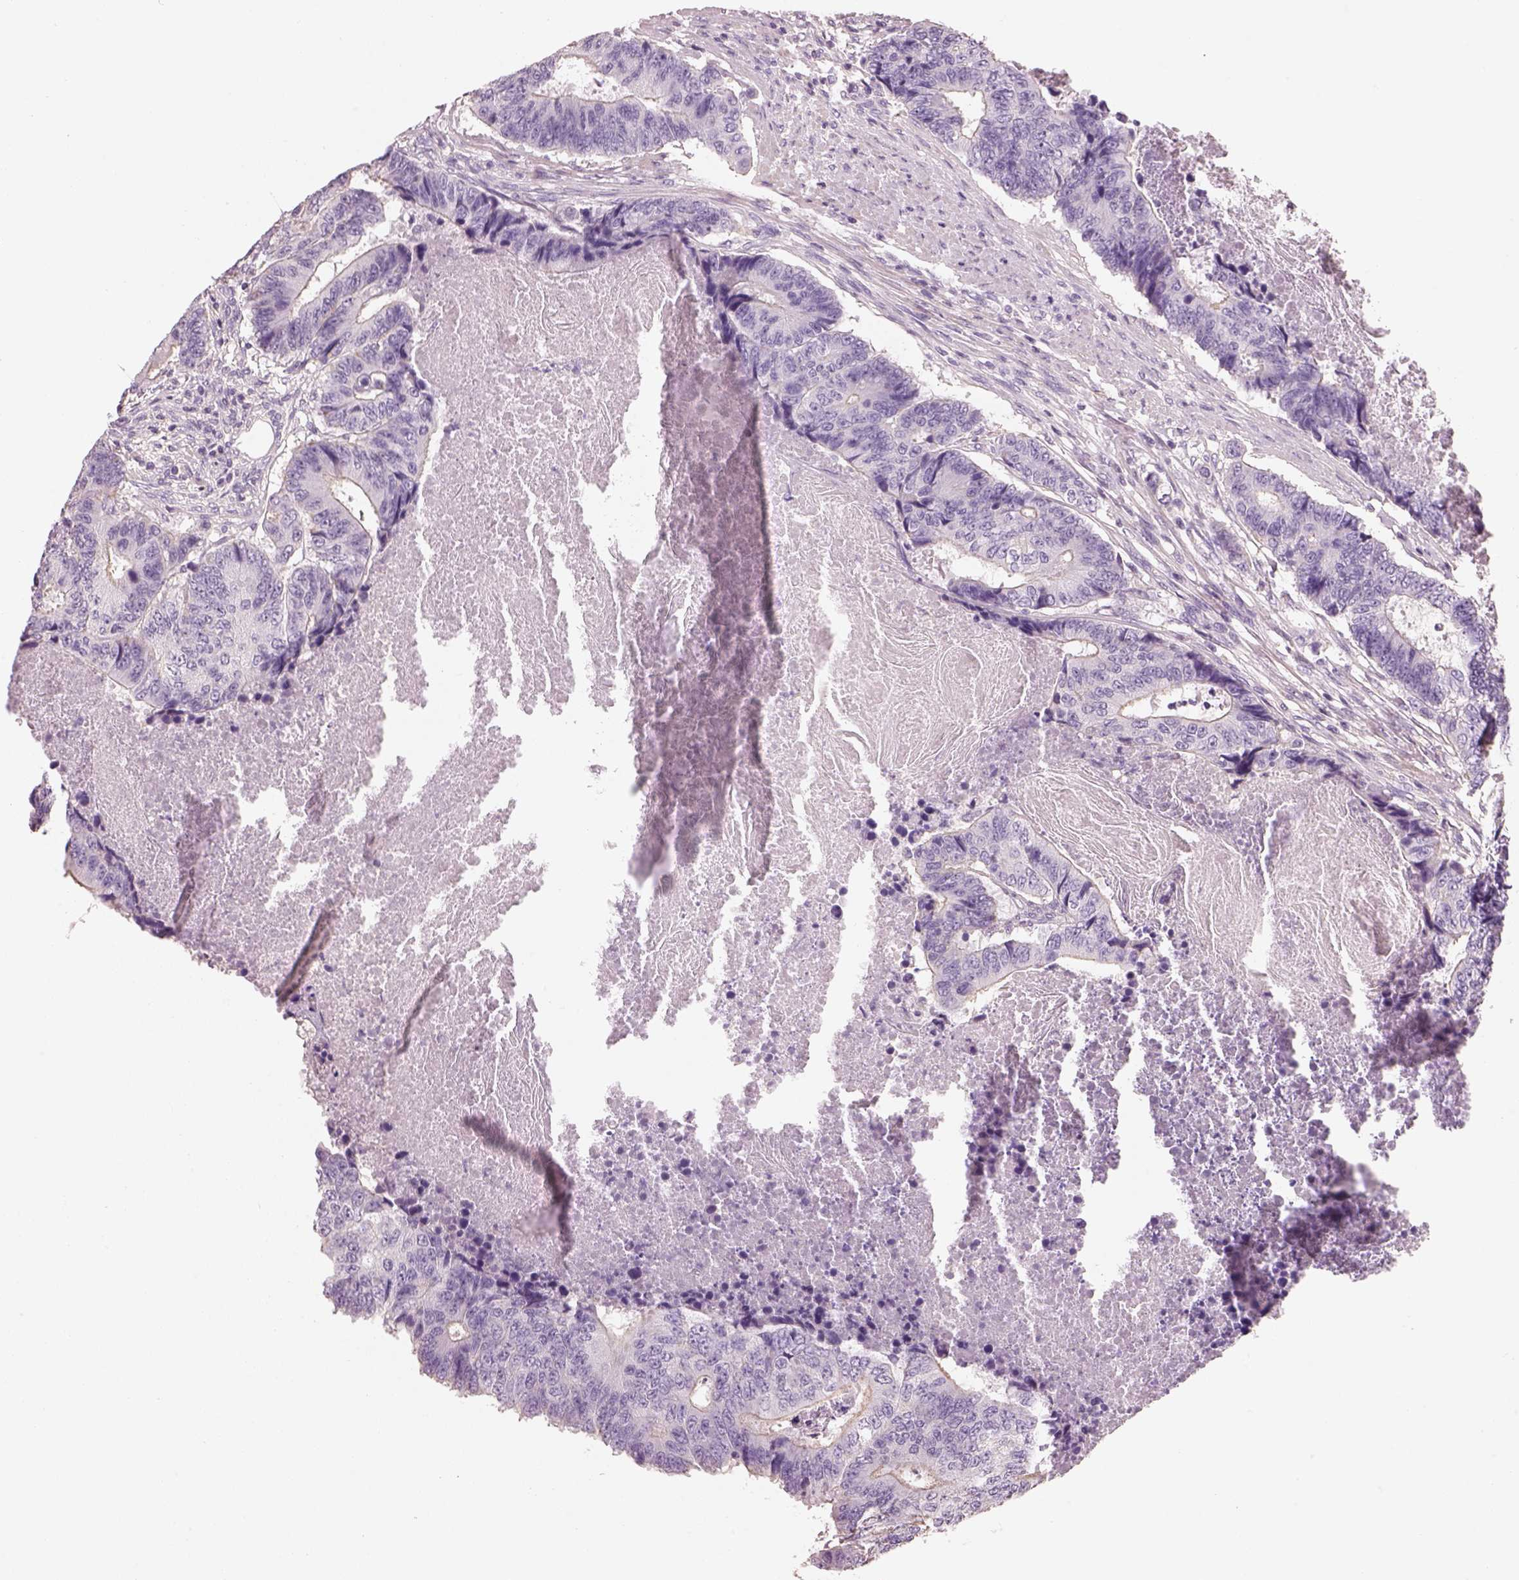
{"staining": {"intensity": "negative", "quantity": "none", "location": "none"}, "tissue": "colorectal cancer", "cell_type": "Tumor cells", "image_type": "cancer", "snomed": [{"axis": "morphology", "description": "Adenocarcinoma, NOS"}, {"axis": "topography", "description": "Colon"}], "caption": "IHC histopathology image of human colorectal cancer (adenocarcinoma) stained for a protein (brown), which exhibits no positivity in tumor cells.", "gene": "OTUD6A", "patient": {"sex": "female", "age": 48}}